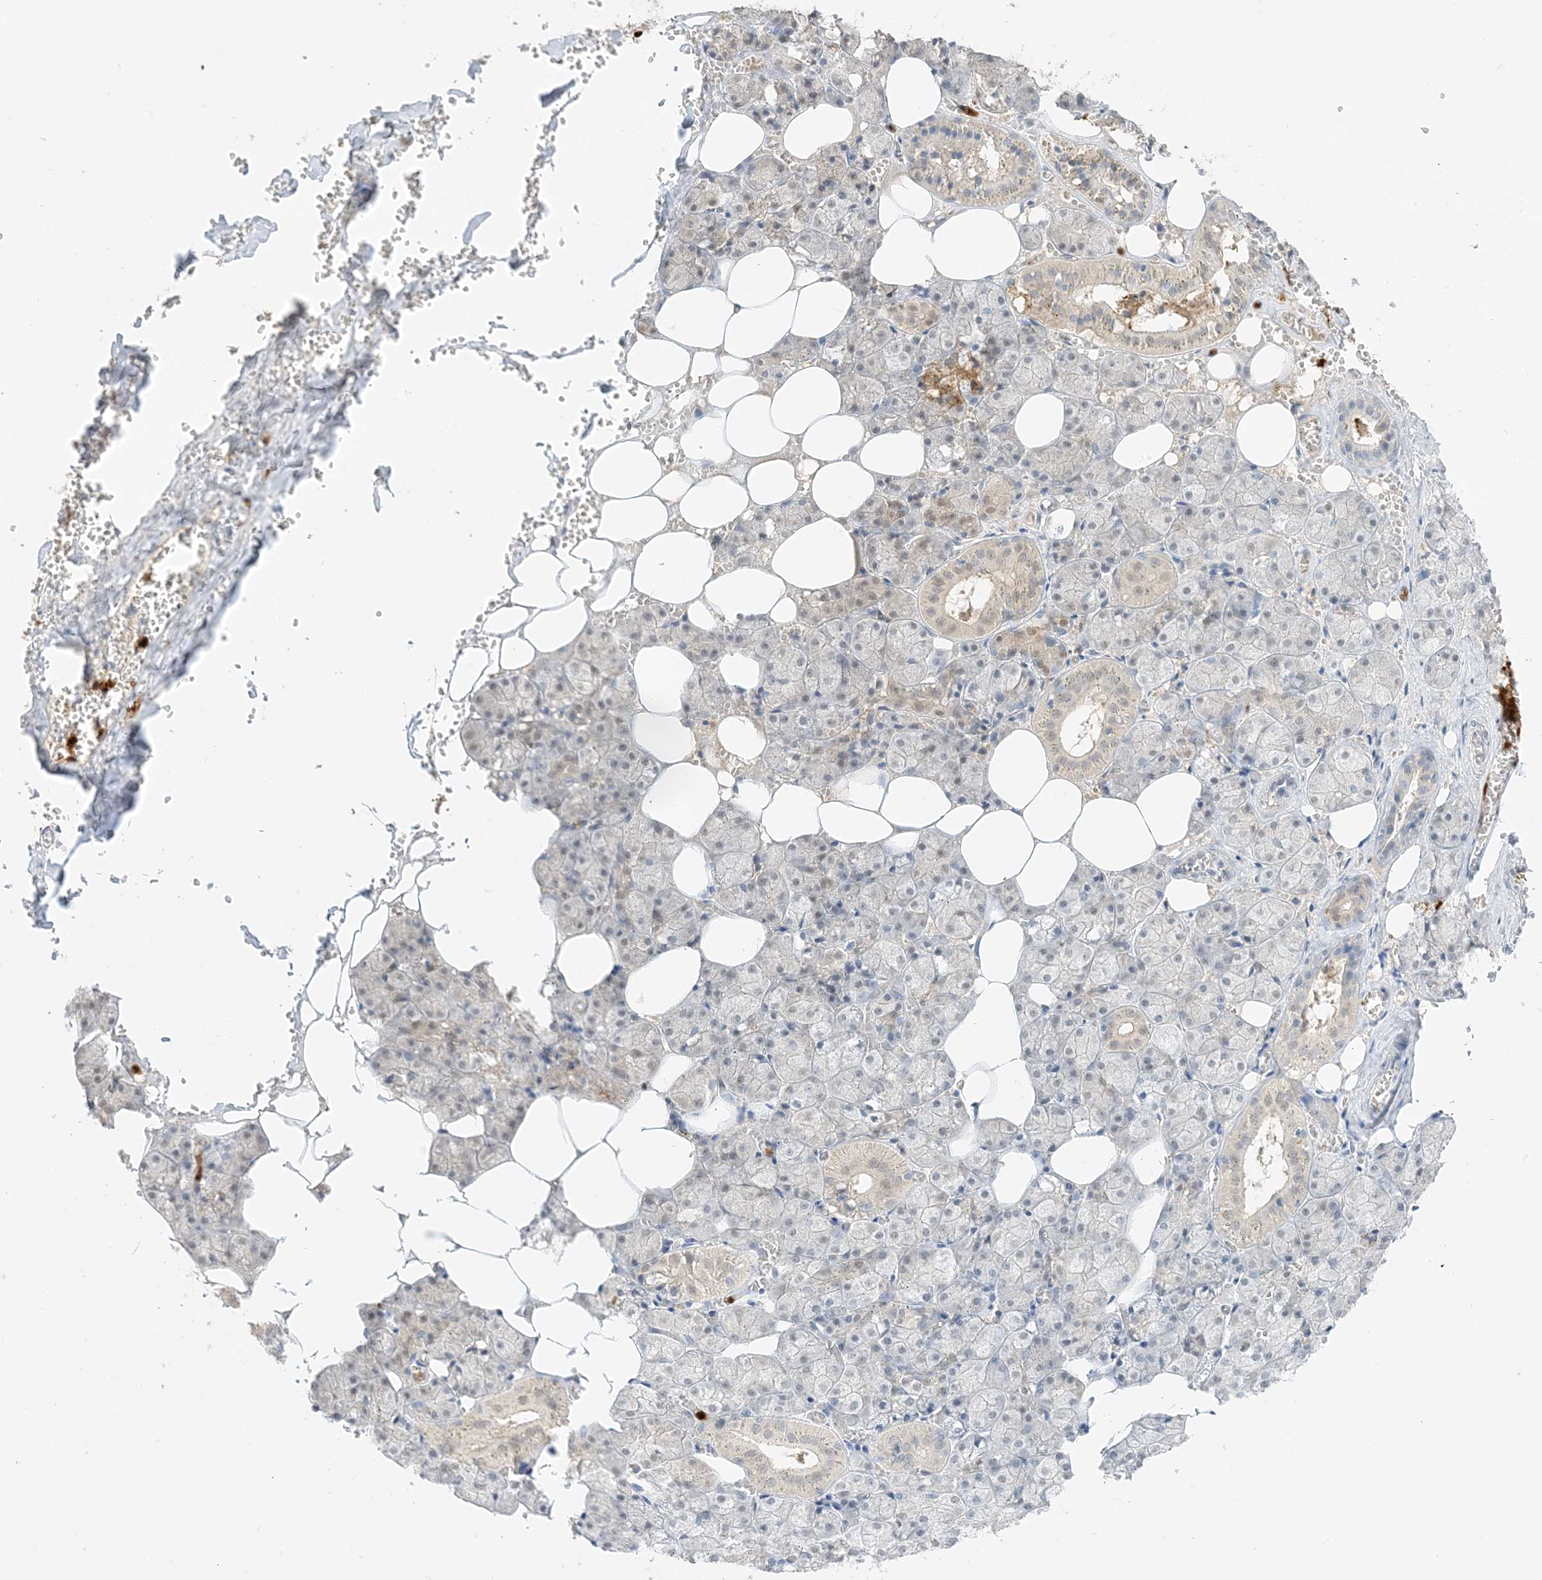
{"staining": {"intensity": "weak", "quantity": "25%-75%", "location": "cytoplasmic/membranous,nuclear"}, "tissue": "salivary gland", "cell_type": "Glandular cells", "image_type": "normal", "snomed": [{"axis": "morphology", "description": "Normal tissue, NOS"}, {"axis": "topography", "description": "Salivary gland"}], "caption": "Weak cytoplasmic/membranous,nuclear staining for a protein is appreciated in about 25%-75% of glandular cells of normal salivary gland using IHC.", "gene": "GCA", "patient": {"sex": "male", "age": 62}}